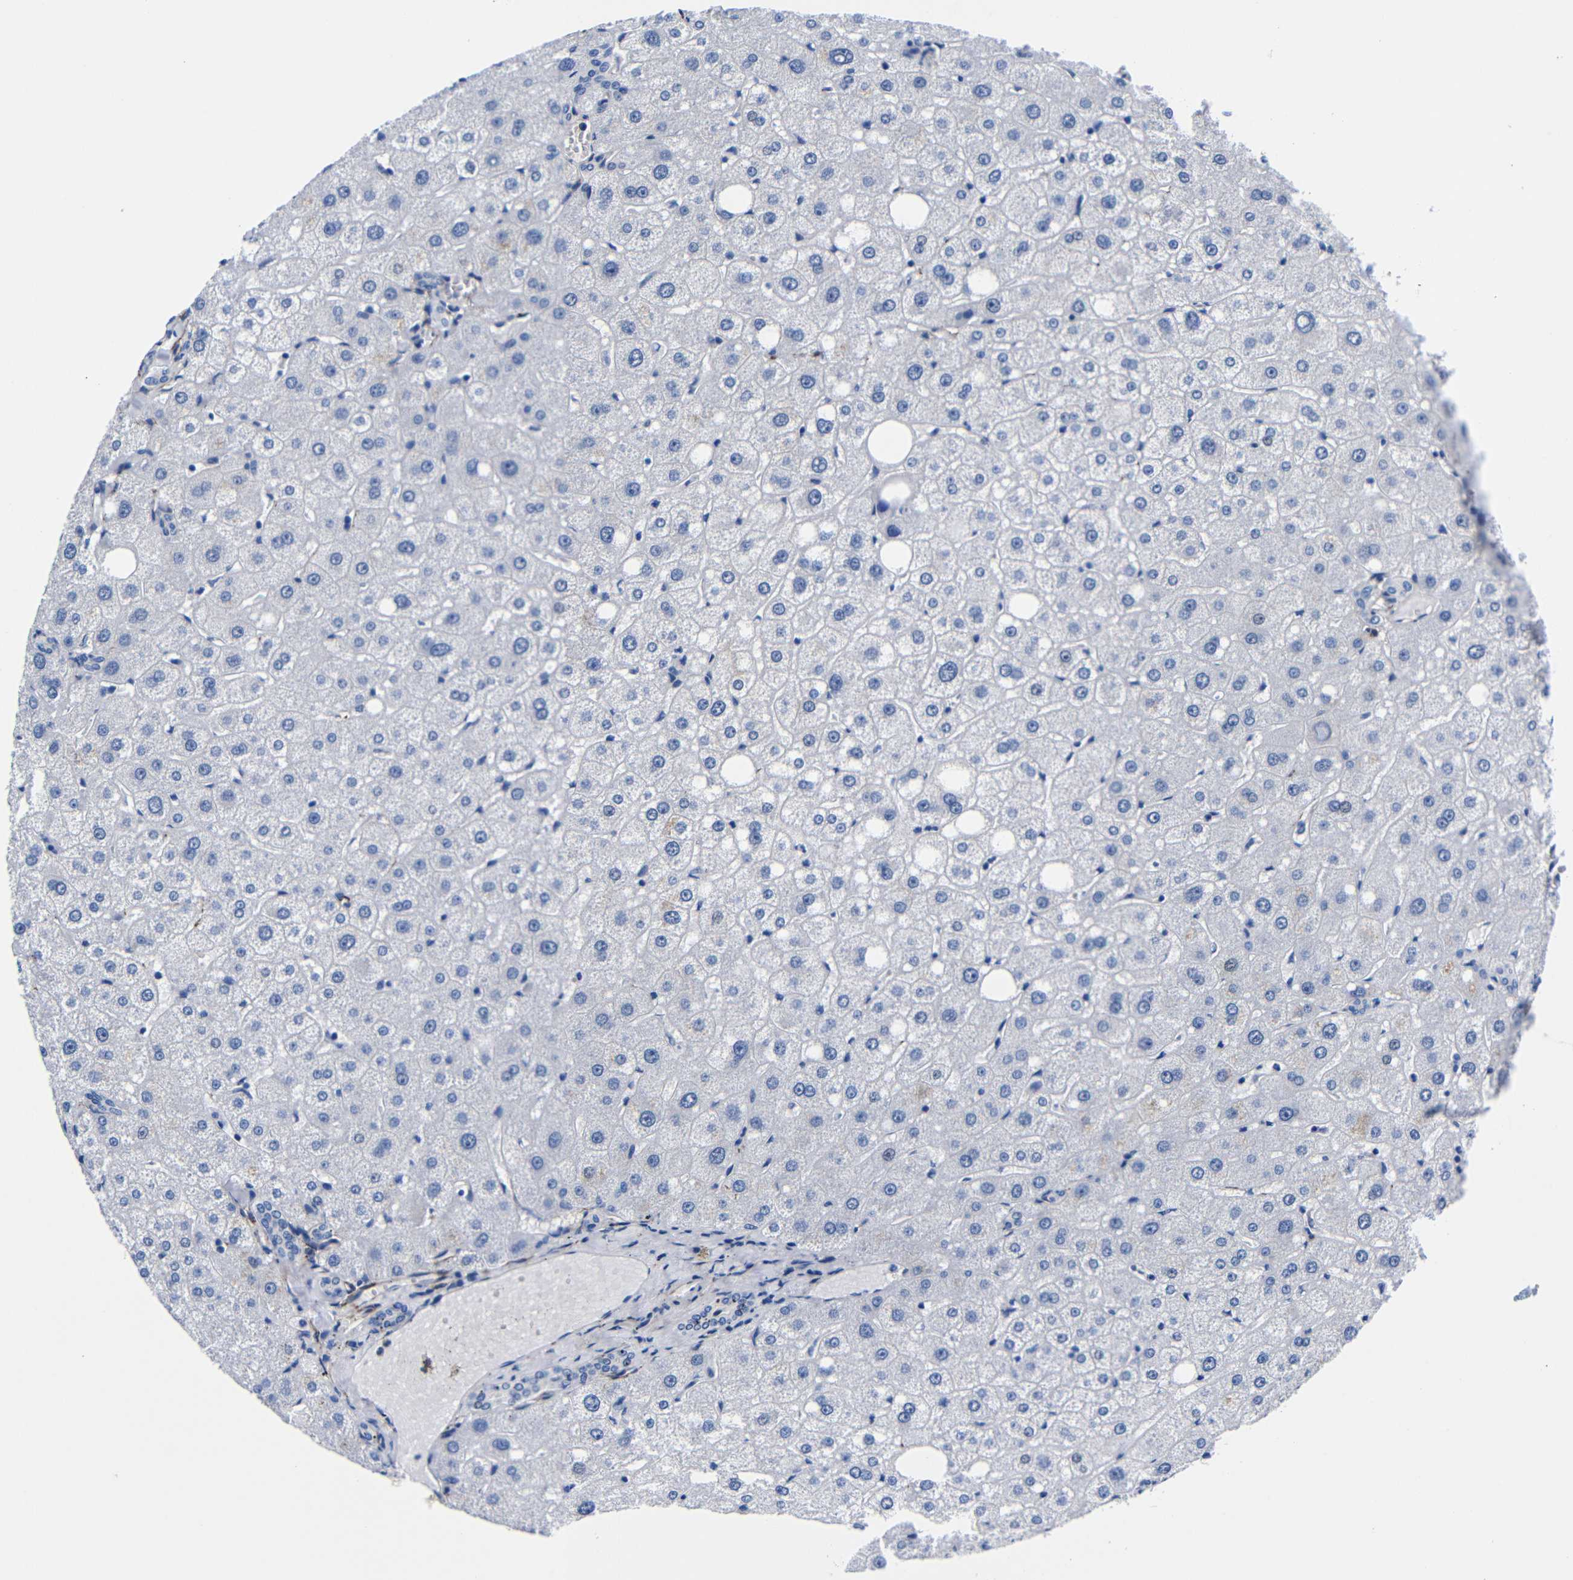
{"staining": {"intensity": "negative", "quantity": "none", "location": "none"}, "tissue": "liver", "cell_type": "Cholangiocytes", "image_type": "normal", "snomed": [{"axis": "morphology", "description": "Normal tissue, NOS"}, {"axis": "topography", "description": "Liver"}], "caption": "Cholangiocytes show no significant protein staining in normal liver. (Immunohistochemistry, brightfield microscopy, high magnification).", "gene": "LRIG1", "patient": {"sex": "male", "age": 73}}